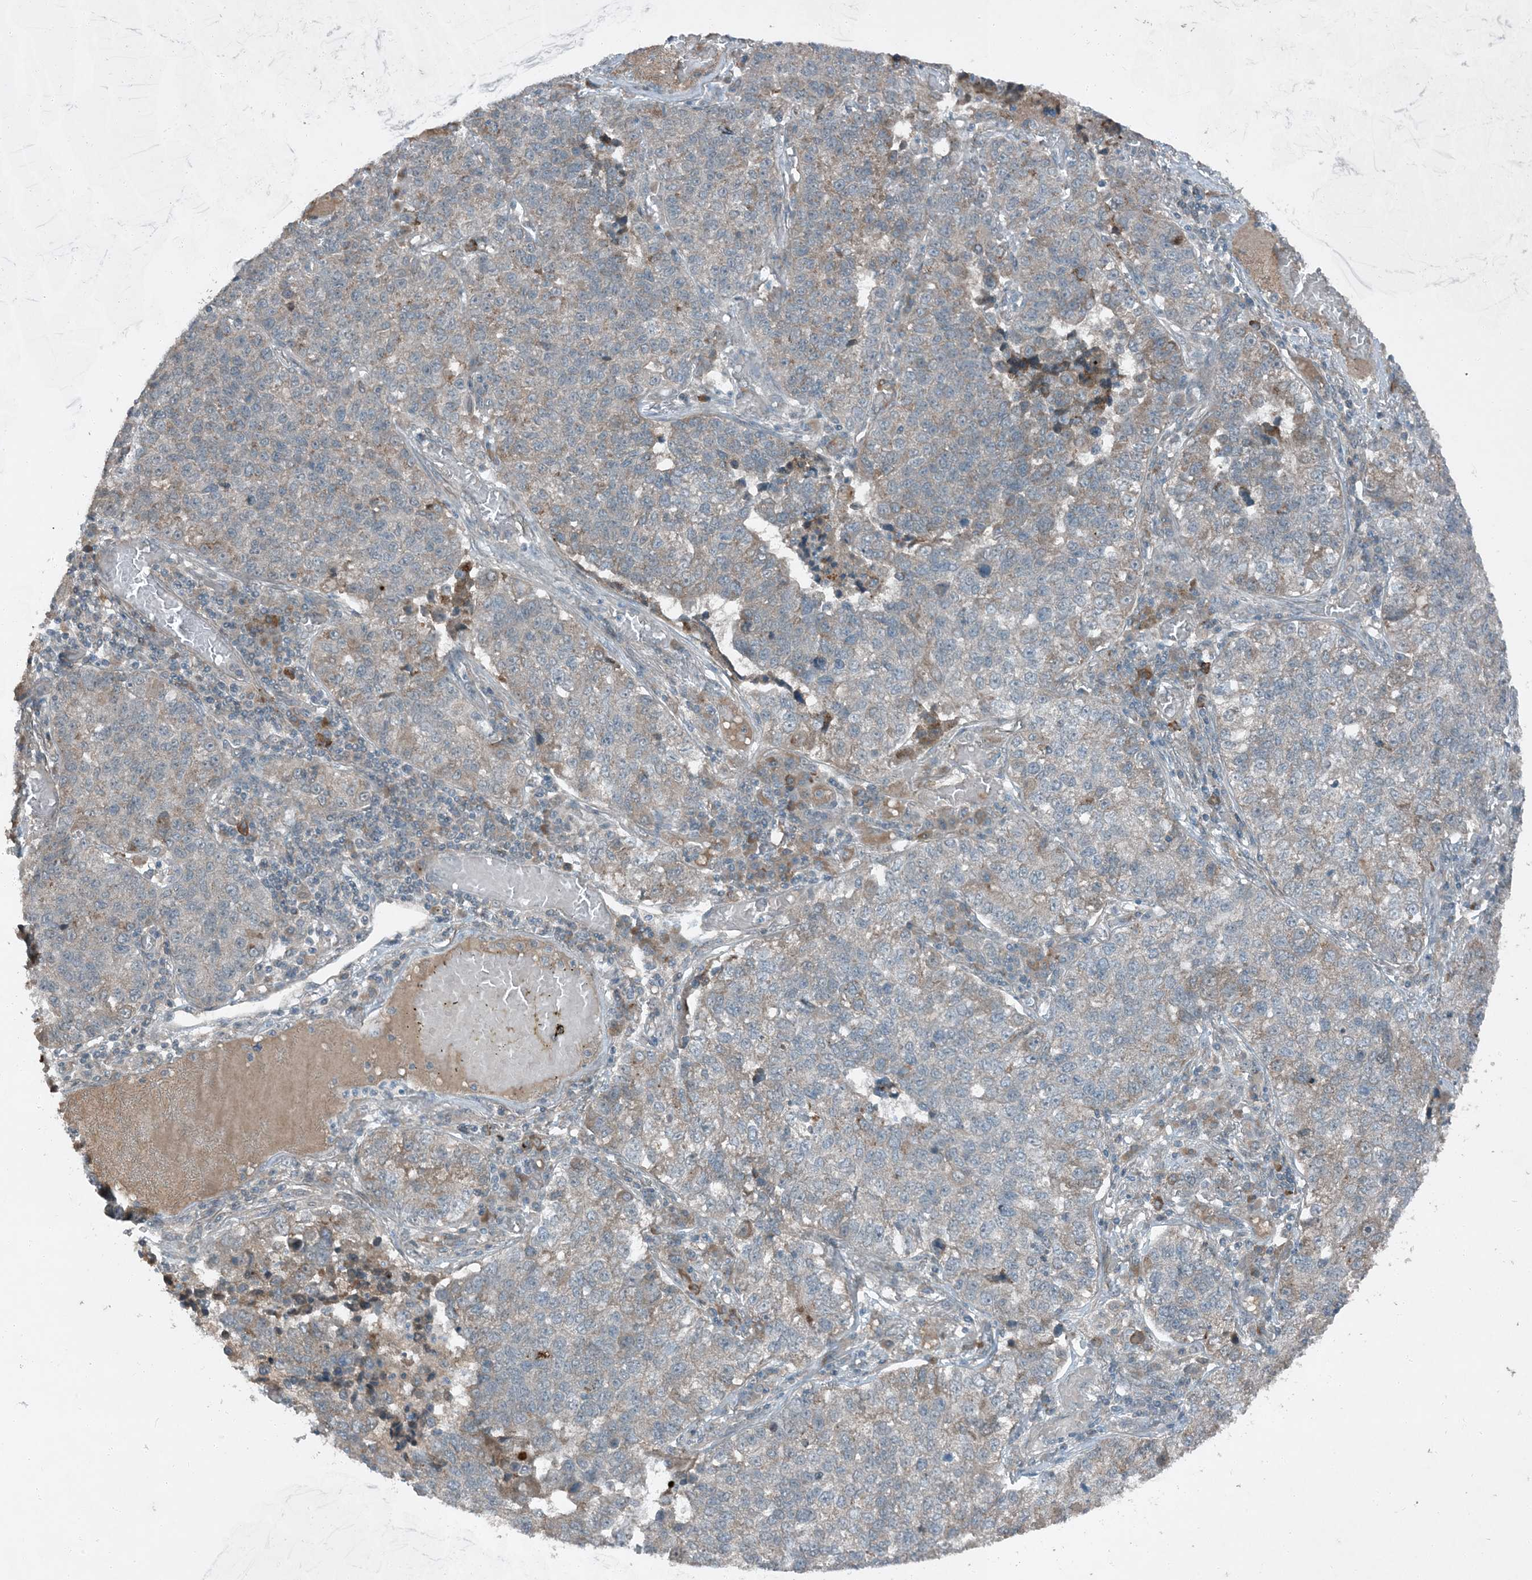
{"staining": {"intensity": "moderate", "quantity": "<25%", "location": "cytoplasmic/membranous"}, "tissue": "lung cancer", "cell_type": "Tumor cells", "image_type": "cancer", "snomed": [{"axis": "morphology", "description": "Adenocarcinoma, NOS"}, {"axis": "topography", "description": "Lung"}], "caption": "Protein expression analysis of lung adenocarcinoma exhibits moderate cytoplasmic/membranous positivity in approximately <25% of tumor cells.", "gene": "MDN1", "patient": {"sex": "male", "age": 49}}